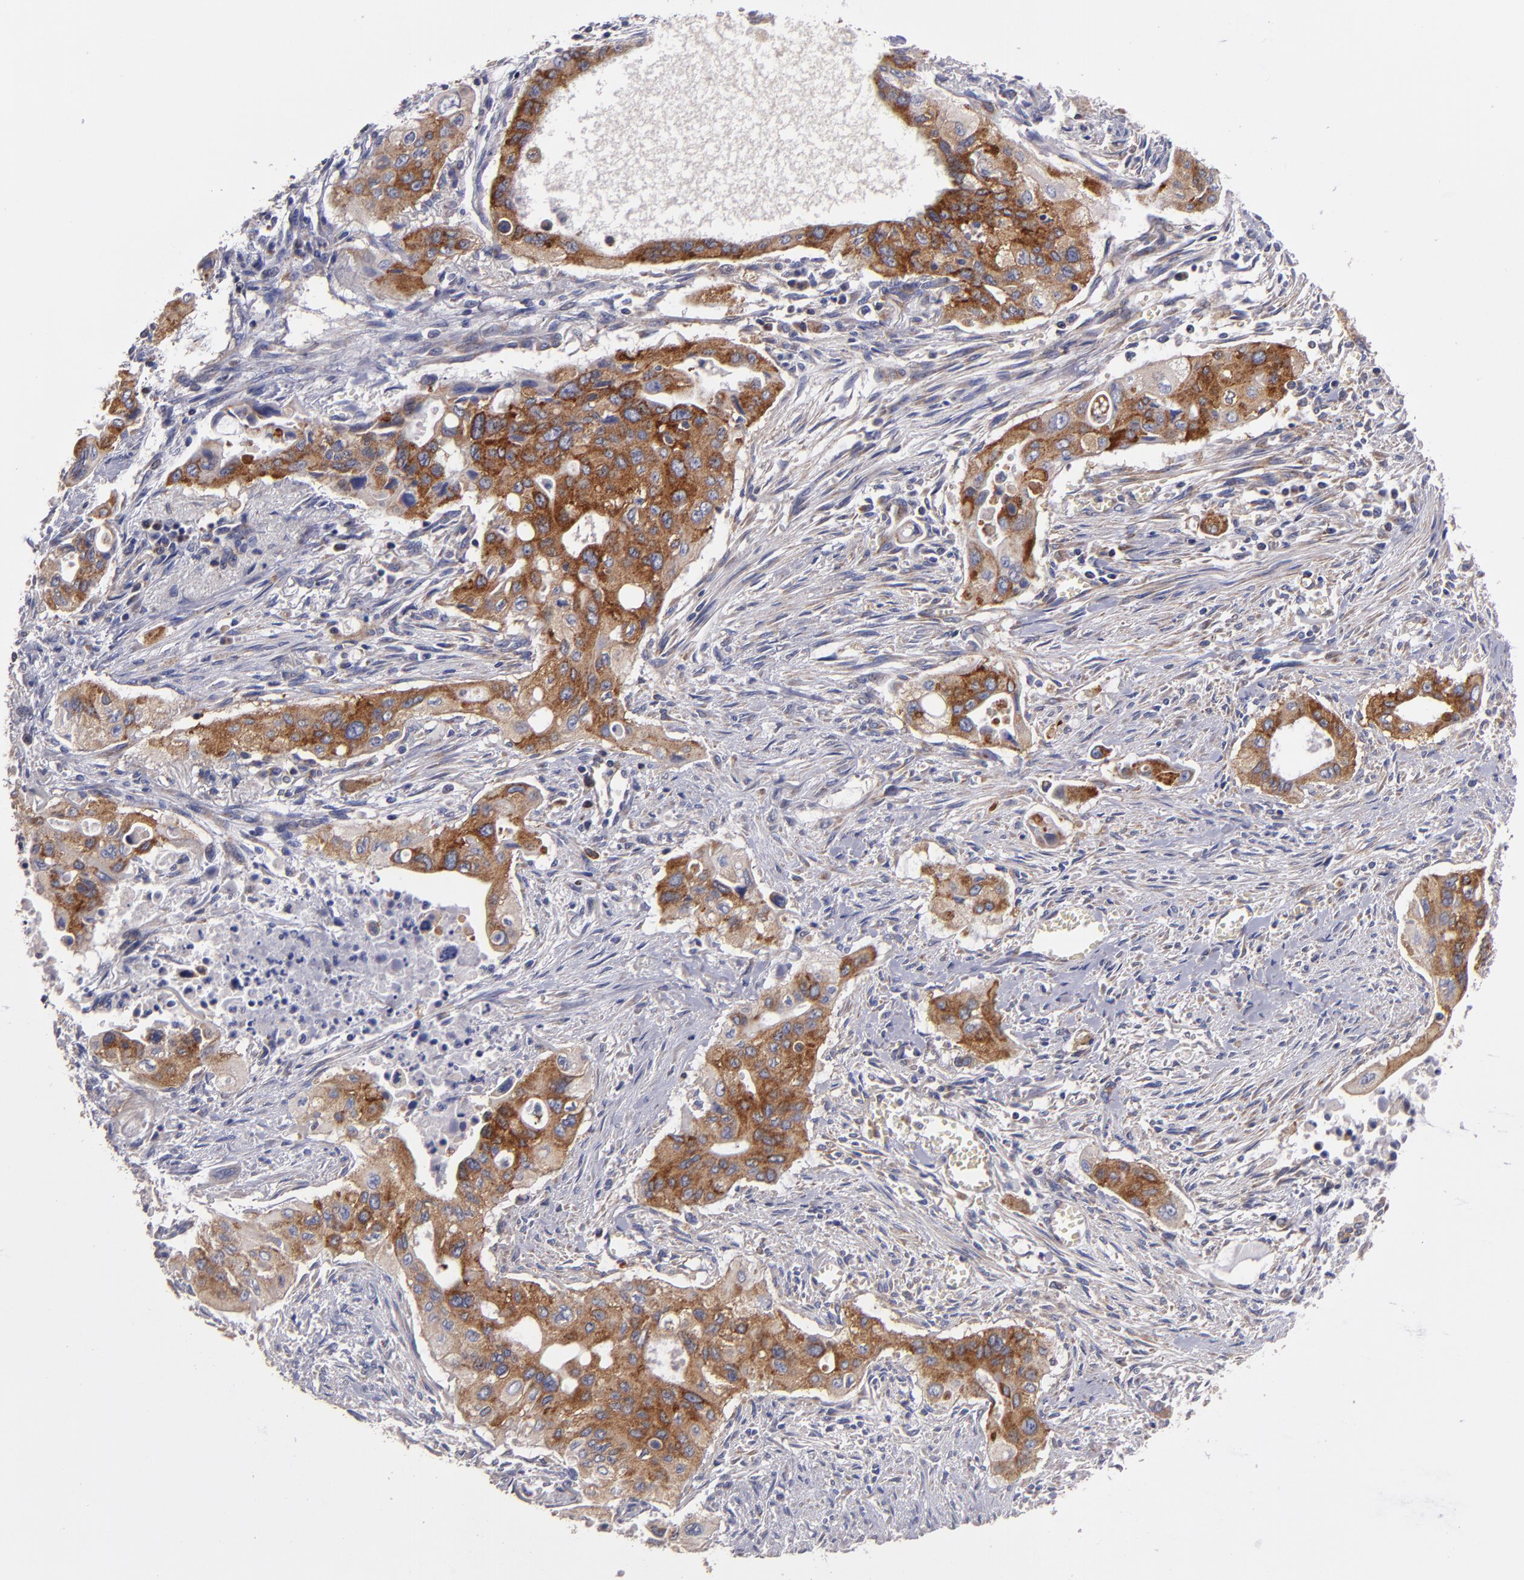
{"staining": {"intensity": "strong", "quantity": ">75%", "location": "cytoplasmic/membranous"}, "tissue": "pancreatic cancer", "cell_type": "Tumor cells", "image_type": "cancer", "snomed": [{"axis": "morphology", "description": "Adenocarcinoma, NOS"}, {"axis": "topography", "description": "Pancreas"}], "caption": "Human adenocarcinoma (pancreatic) stained with a brown dye exhibits strong cytoplasmic/membranous positive expression in about >75% of tumor cells.", "gene": "CLTA", "patient": {"sex": "male", "age": 77}}